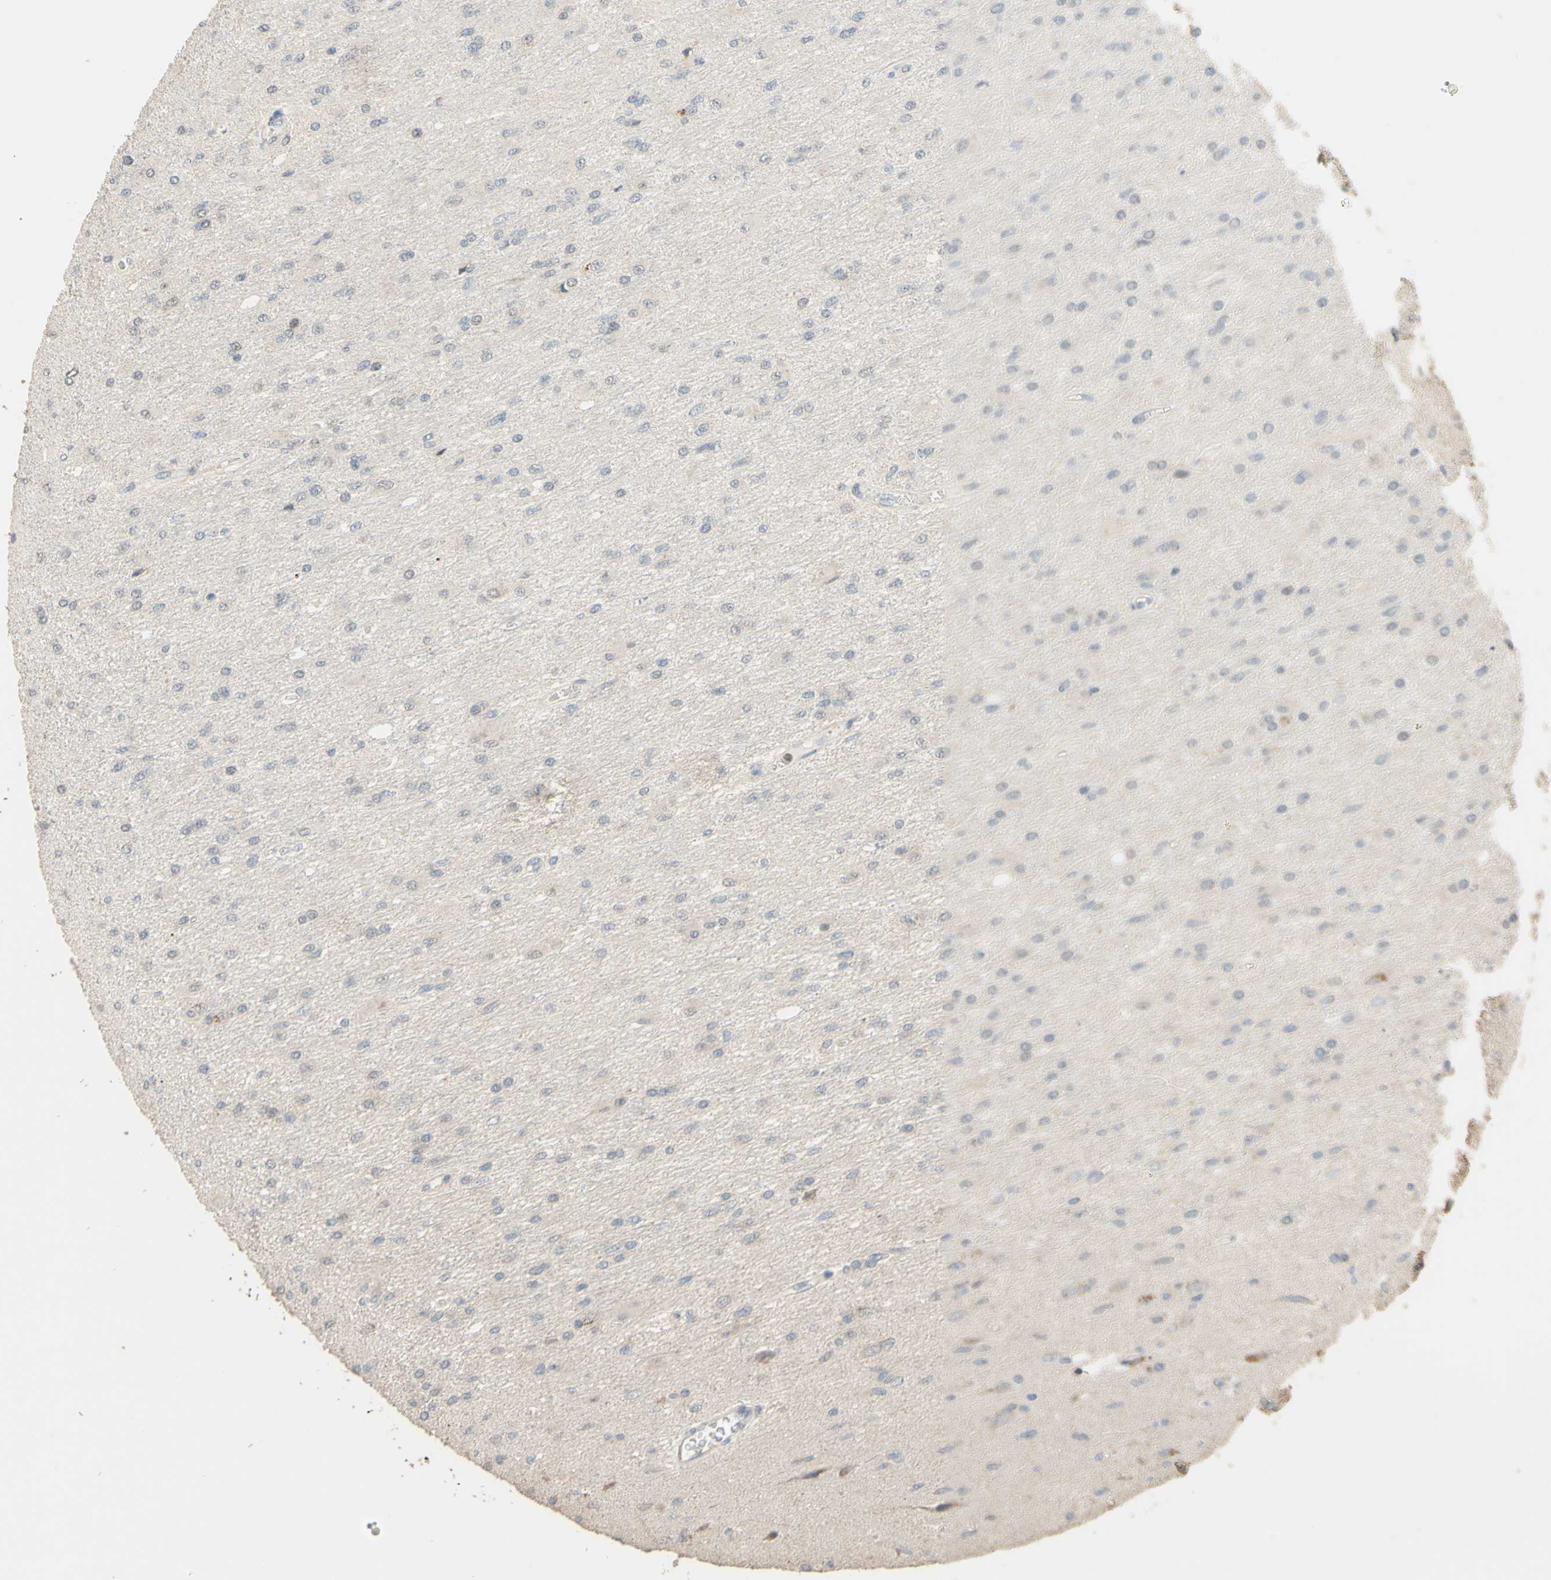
{"staining": {"intensity": "negative", "quantity": "none", "location": "none"}, "tissue": "glioma", "cell_type": "Tumor cells", "image_type": "cancer", "snomed": [{"axis": "morphology", "description": "Glioma, malignant, High grade"}, {"axis": "topography", "description": "Cerebral cortex"}], "caption": "High-grade glioma (malignant) stained for a protein using immunohistochemistry exhibits no positivity tumor cells.", "gene": "SMIM19", "patient": {"sex": "female", "age": 36}}